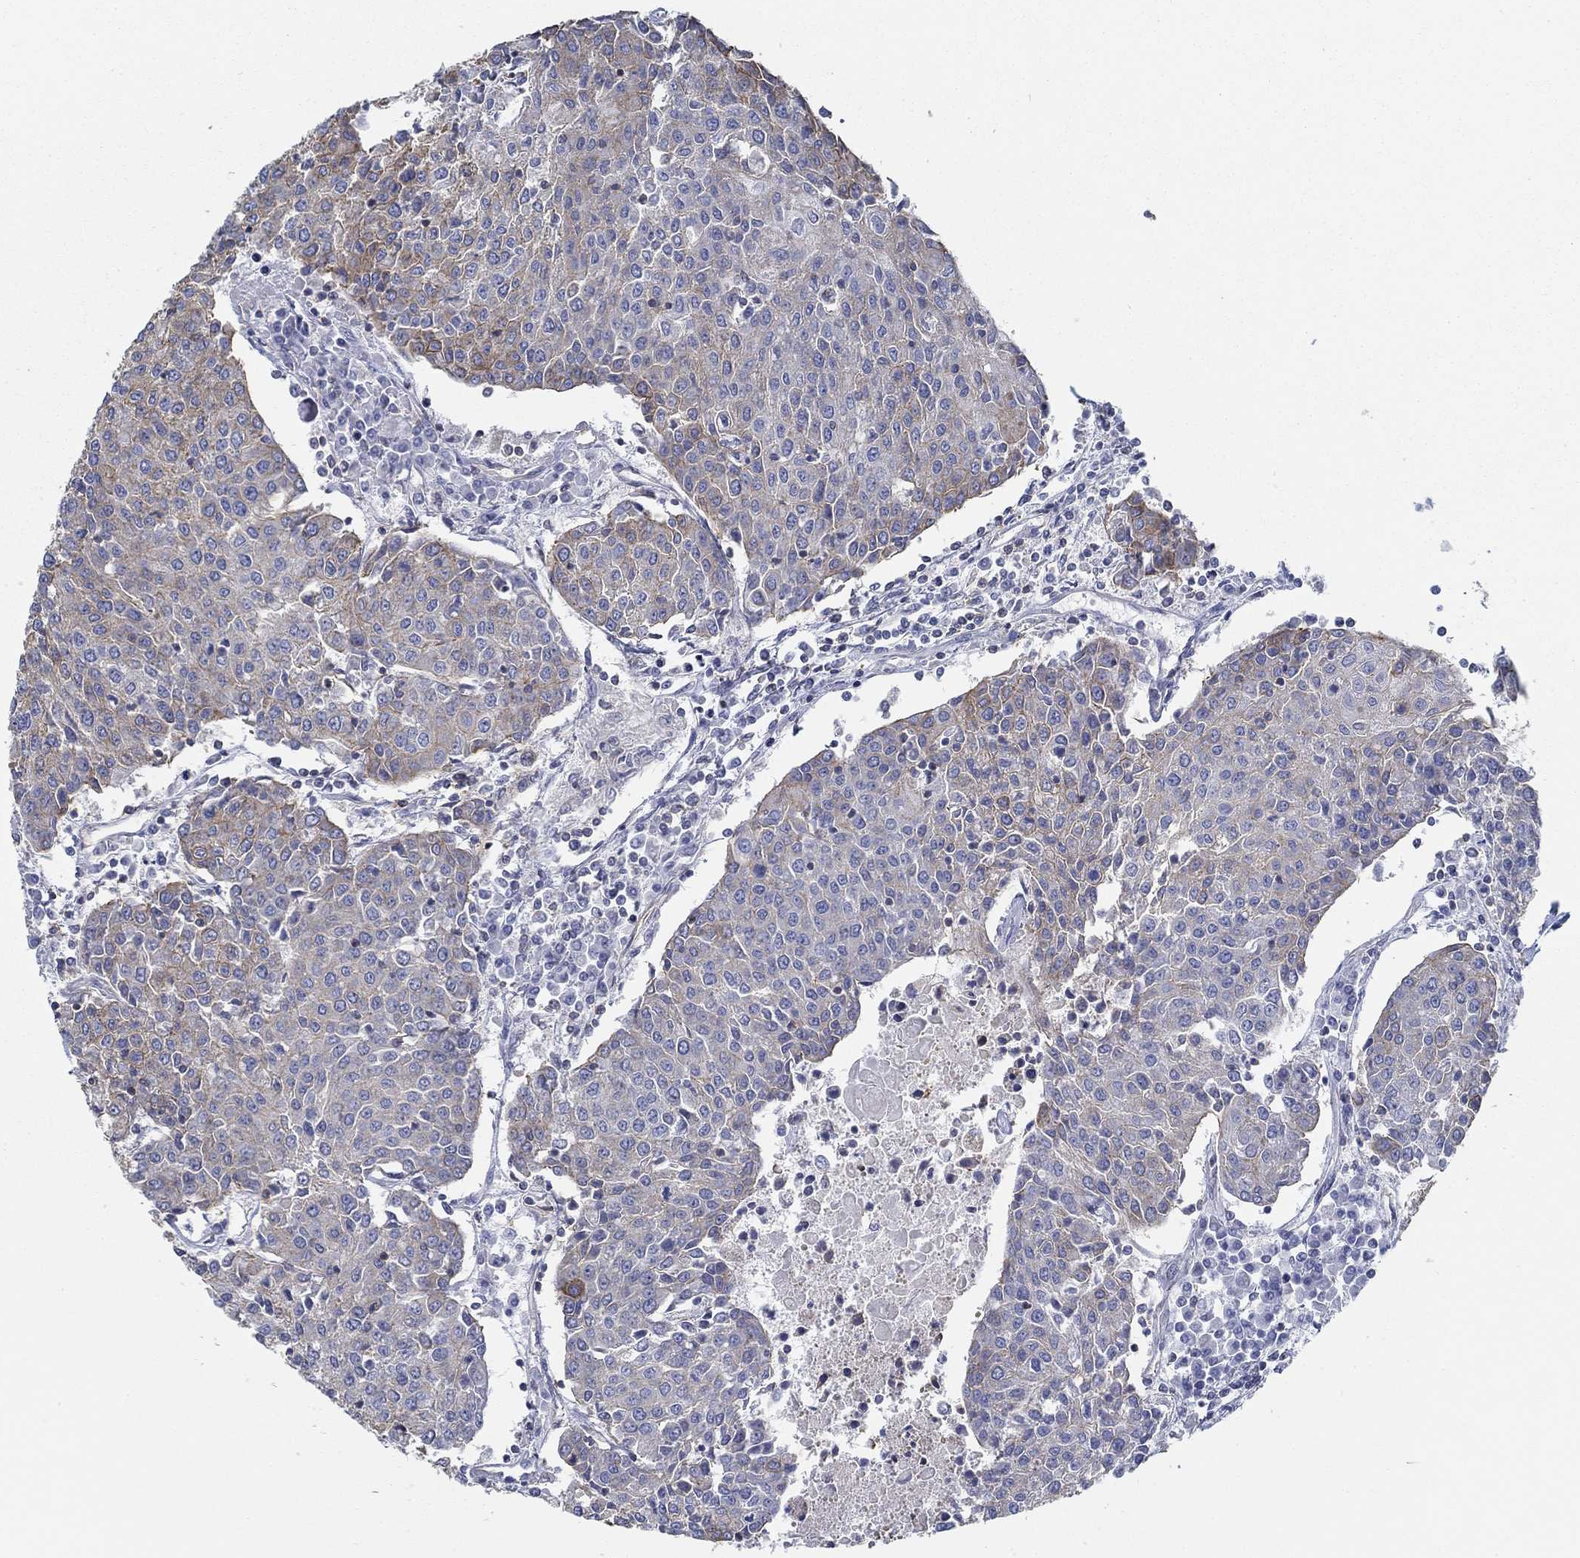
{"staining": {"intensity": "weak", "quantity": "<25%", "location": "cytoplasmic/membranous"}, "tissue": "urothelial cancer", "cell_type": "Tumor cells", "image_type": "cancer", "snomed": [{"axis": "morphology", "description": "Urothelial carcinoma, High grade"}, {"axis": "topography", "description": "Urinary bladder"}], "caption": "The immunohistochemistry histopathology image has no significant staining in tumor cells of urothelial carcinoma (high-grade) tissue.", "gene": "BBOF1", "patient": {"sex": "female", "age": 85}}